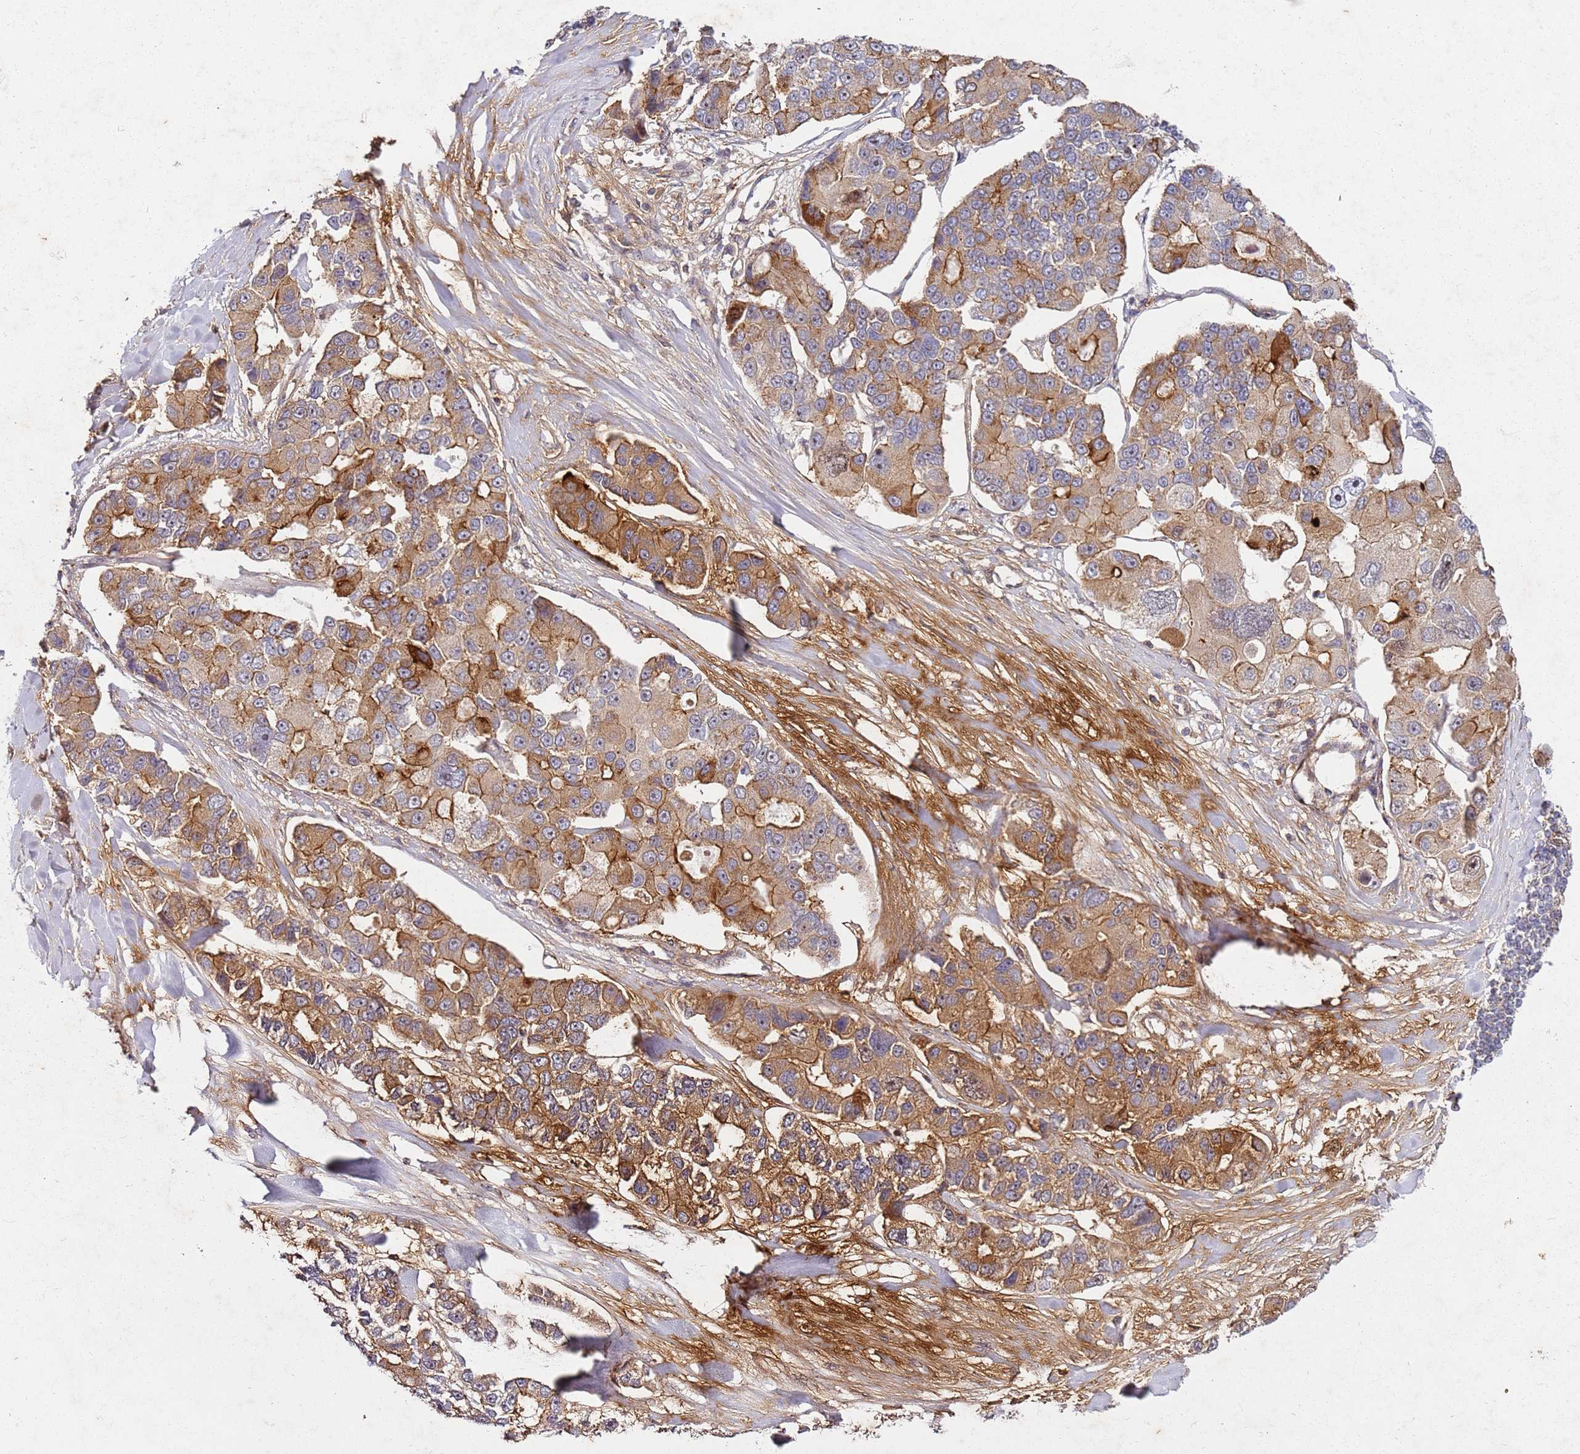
{"staining": {"intensity": "moderate", "quantity": ">75%", "location": "cytoplasmic/membranous"}, "tissue": "lung cancer", "cell_type": "Tumor cells", "image_type": "cancer", "snomed": [{"axis": "morphology", "description": "Adenocarcinoma, NOS"}, {"axis": "topography", "description": "Lung"}], "caption": "Adenocarcinoma (lung) tissue displays moderate cytoplasmic/membranous staining in about >75% of tumor cells, visualized by immunohistochemistry.", "gene": "C2CD4B", "patient": {"sex": "female", "age": 54}}